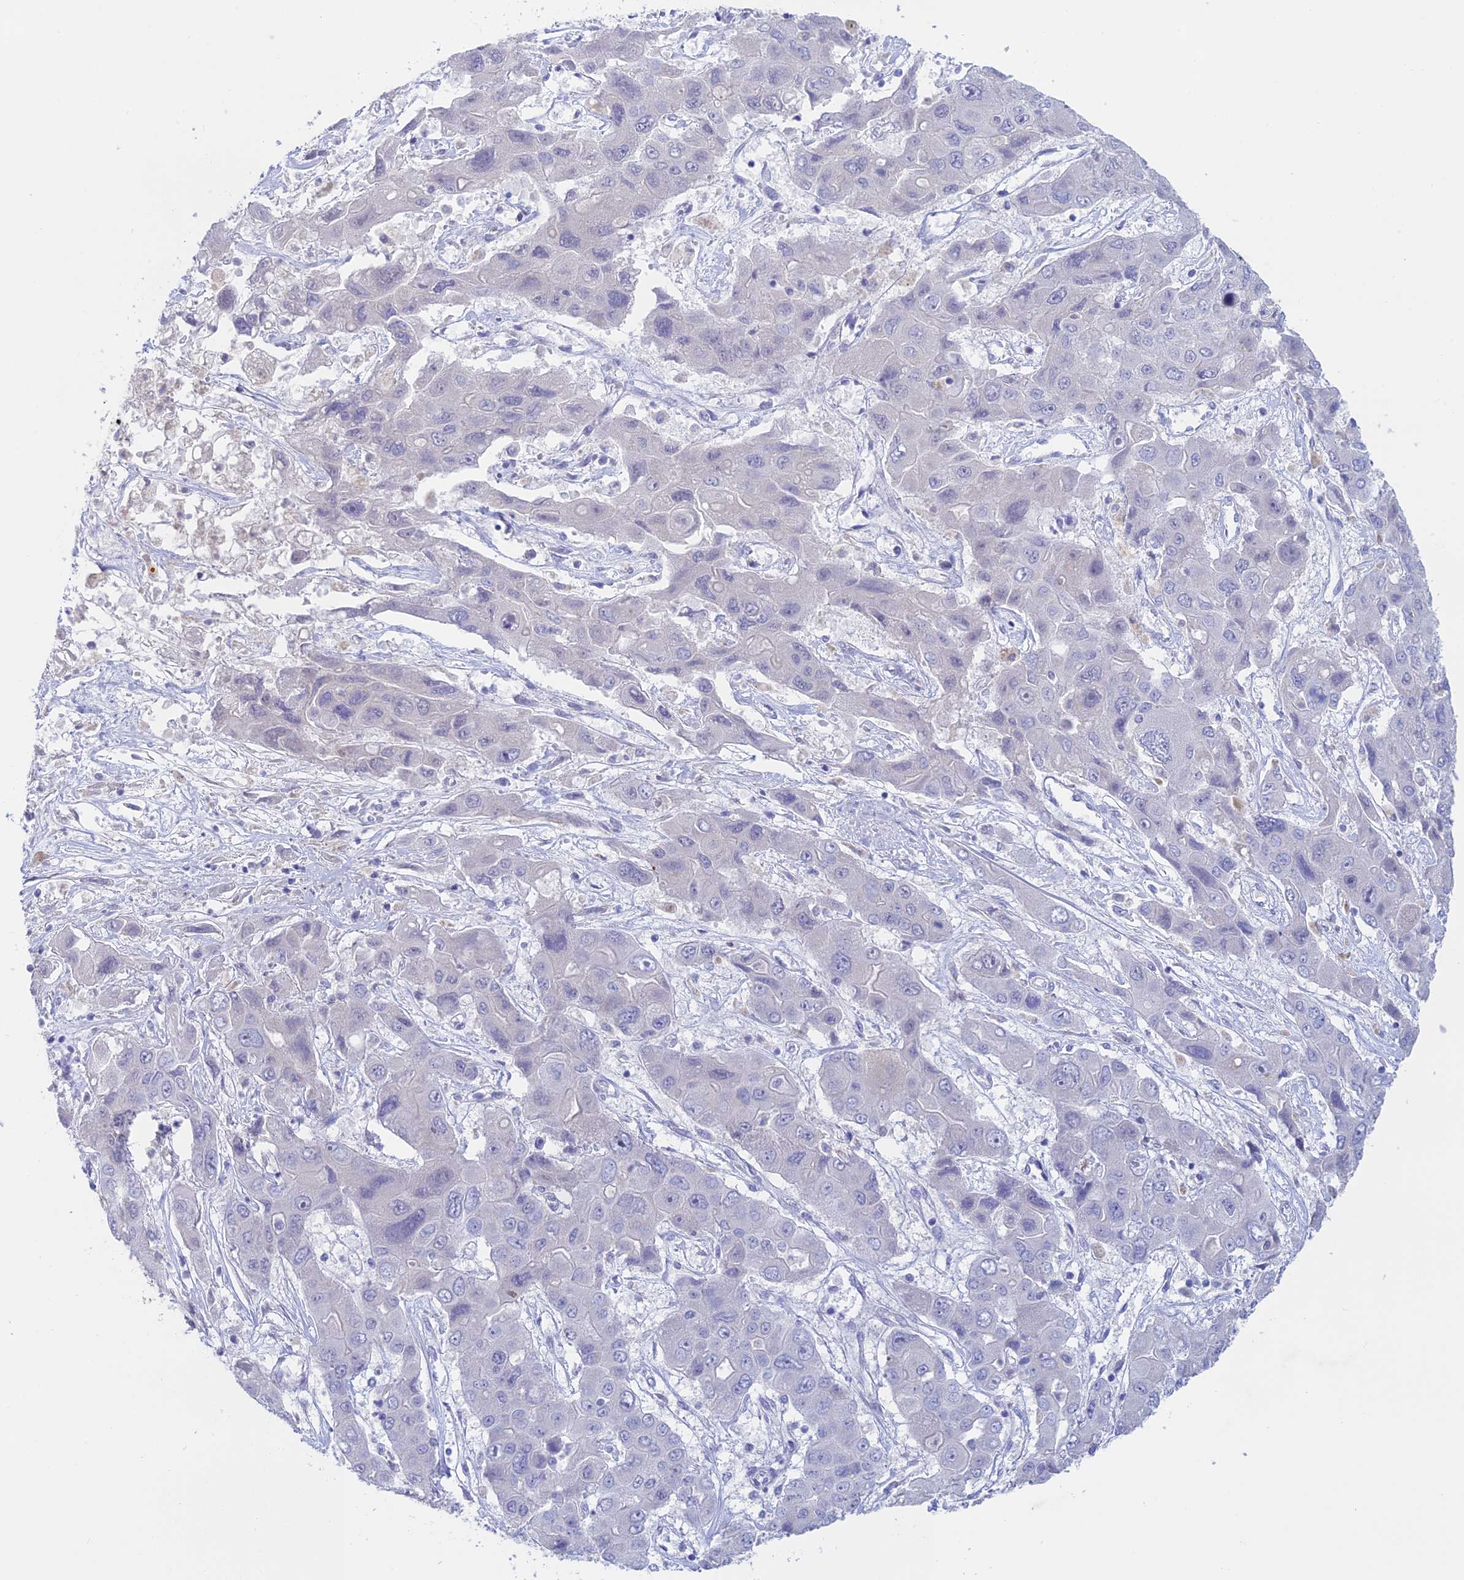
{"staining": {"intensity": "negative", "quantity": "none", "location": "none"}, "tissue": "liver cancer", "cell_type": "Tumor cells", "image_type": "cancer", "snomed": [{"axis": "morphology", "description": "Cholangiocarcinoma"}, {"axis": "topography", "description": "Liver"}], "caption": "Cholangiocarcinoma (liver) was stained to show a protein in brown. There is no significant staining in tumor cells. (Stains: DAB IHC with hematoxylin counter stain, Microscopy: brightfield microscopy at high magnification).", "gene": "BTBD19", "patient": {"sex": "male", "age": 67}}